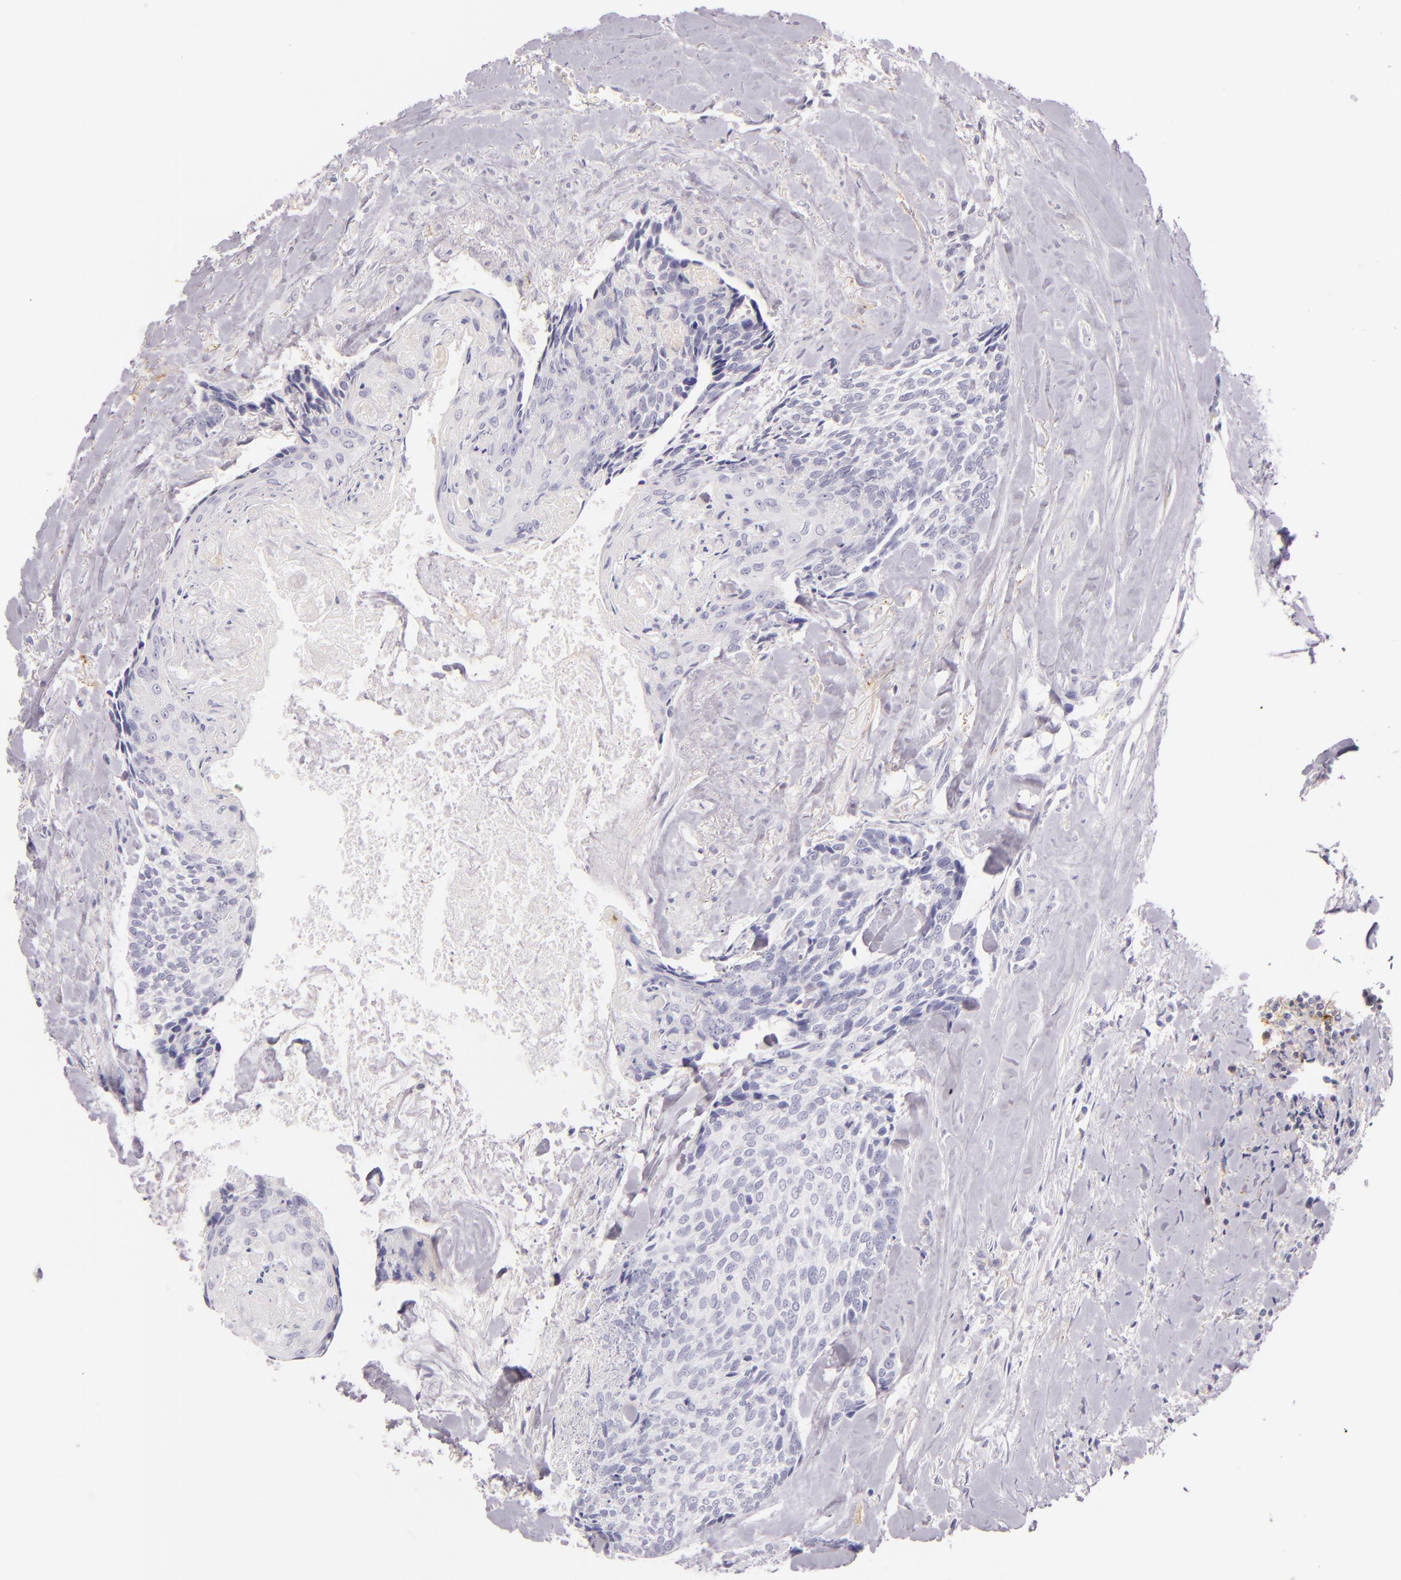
{"staining": {"intensity": "negative", "quantity": "none", "location": "none"}, "tissue": "head and neck cancer", "cell_type": "Tumor cells", "image_type": "cancer", "snomed": [{"axis": "morphology", "description": "Squamous cell carcinoma, NOS"}, {"axis": "topography", "description": "Salivary gland"}, {"axis": "topography", "description": "Head-Neck"}], "caption": "Histopathology image shows no protein expression in tumor cells of head and neck cancer (squamous cell carcinoma) tissue. The staining is performed using DAB brown chromogen with nuclei counter-stained in using hematoxylin.", "gene": "ICAM1", "patient": {"sex": "male", "age": 70}}